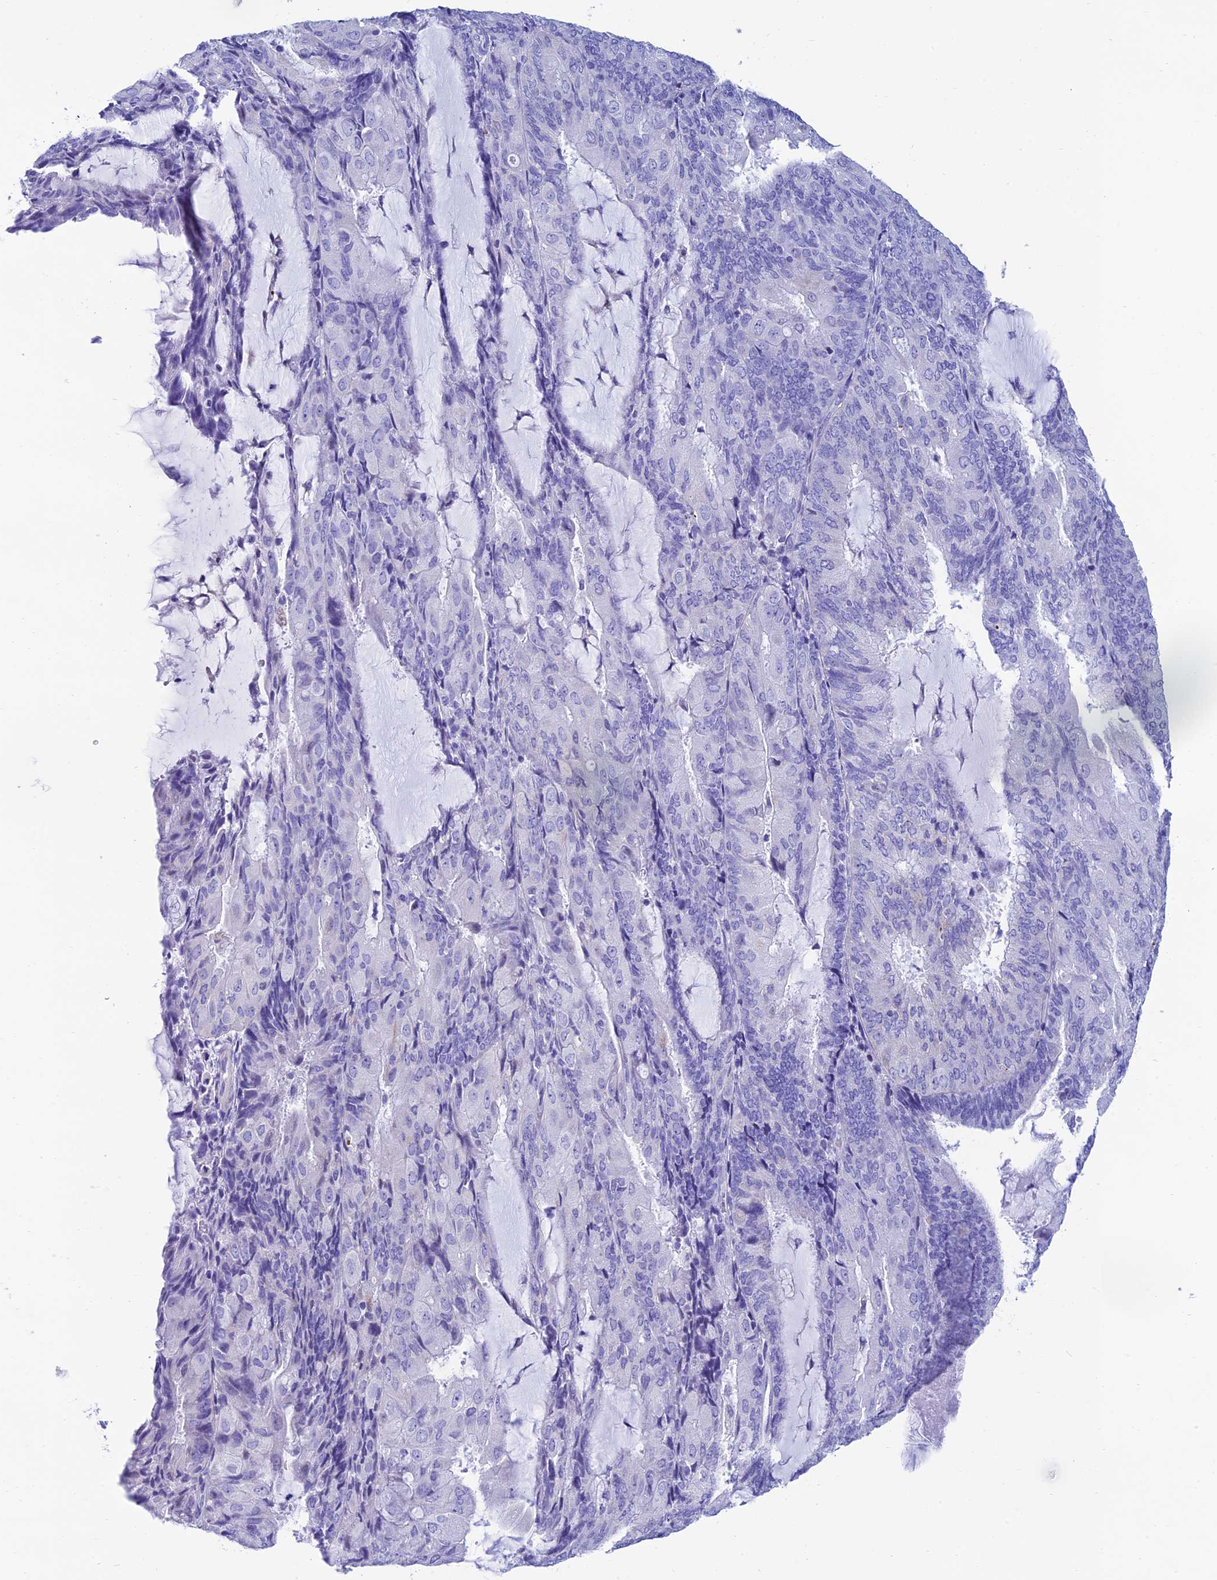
{"staining": {"intensity": "negative", "quantity": "none", "location": "none"}, "tissue": "endometrial cancer", "cell_type": "Tumor cells", "image_type": "cancer", "snomed": [{"axis": "morphology", "description": "Adenocarcinoma, NOS"}, {"axis": "topography", "description": "Endometrium"}], "caption": "This is an IHC micrograph of human endometrial cancer (adenocarcinoma). There is no staining in tumor cells.", "gene": "REEP4", "patient": {"sex": "female", "age": 81}}